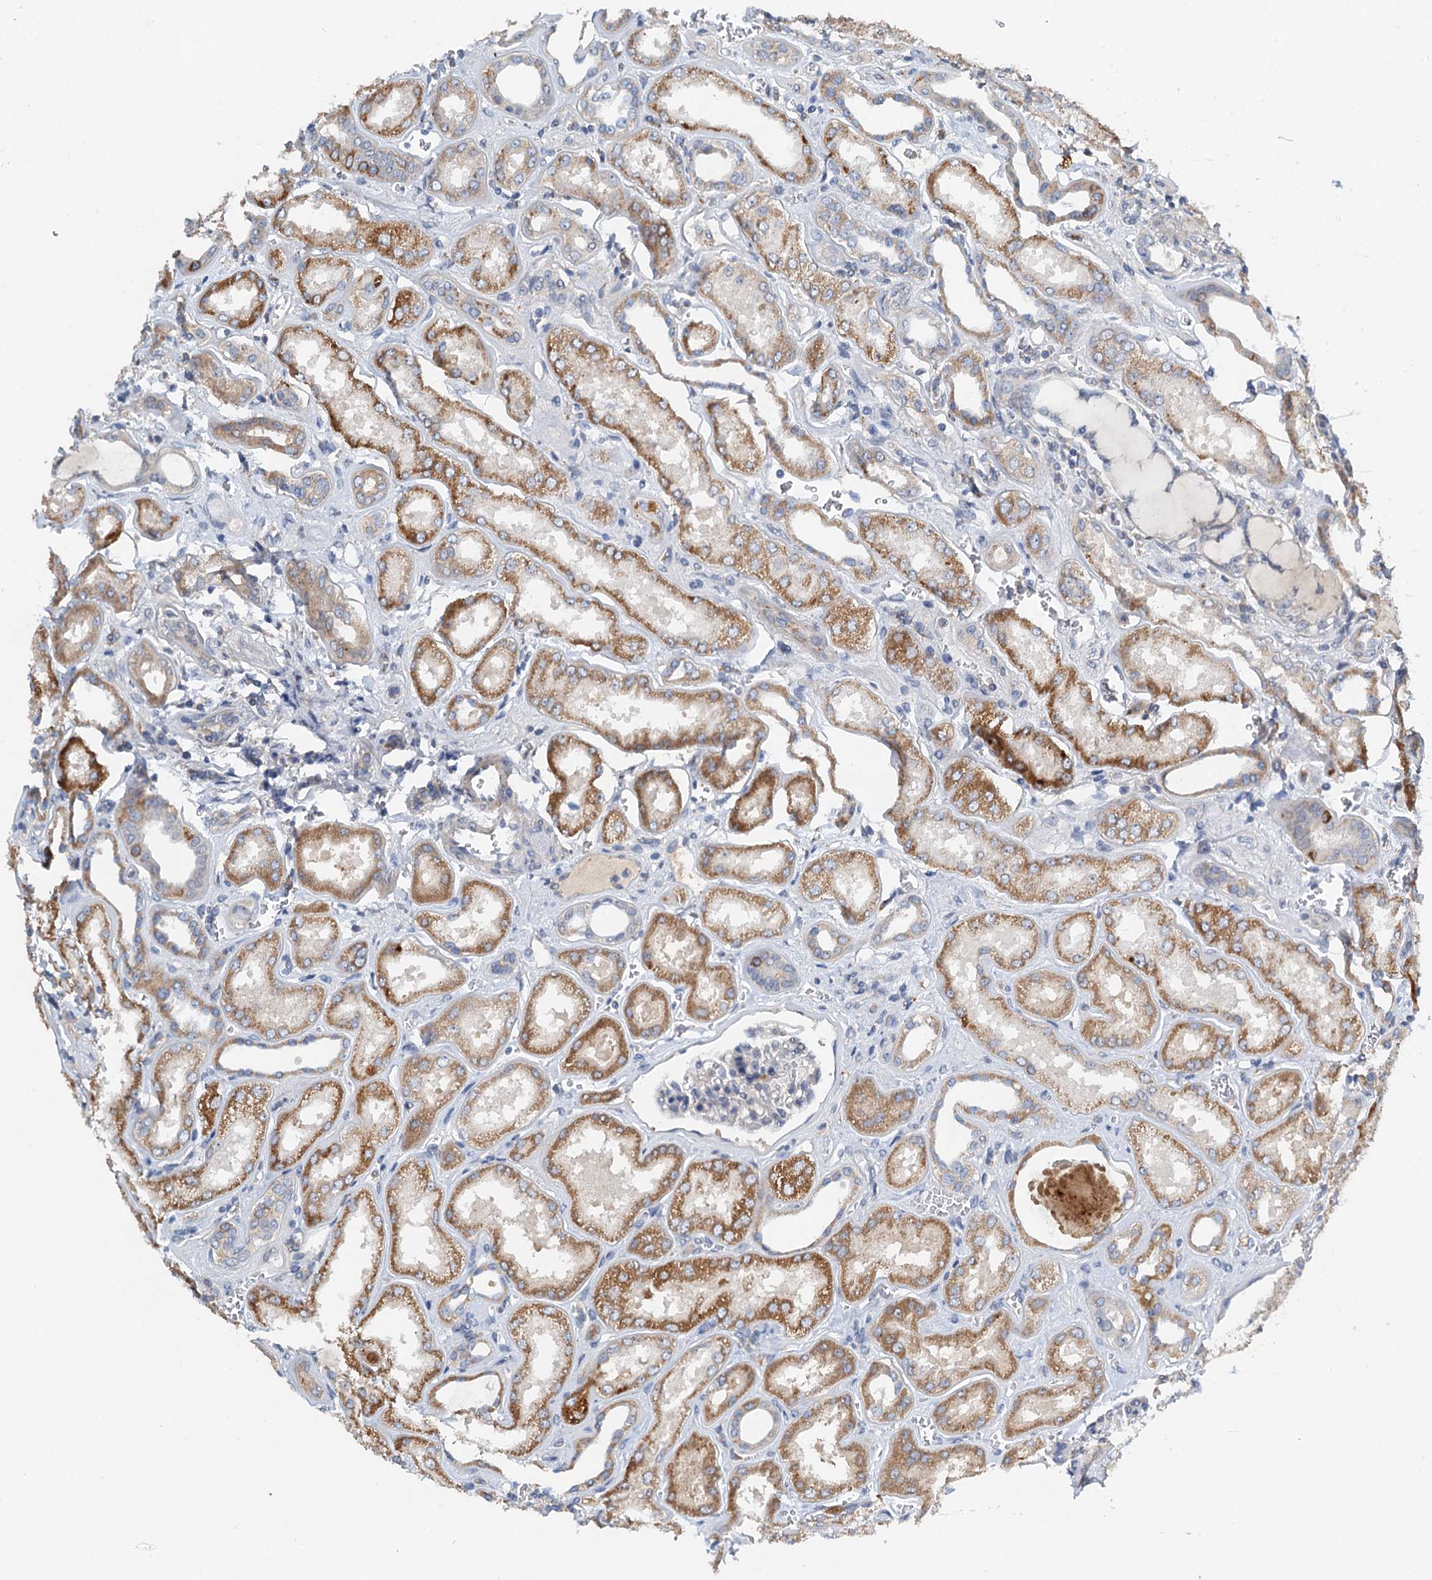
{"staining": {"intensity": "negative", "quantity": "none", "location": "none"}, "tissue": "kidney", "cell_type": "Cells in glomeruli", "image_type": "normal", "snomed": [{"axis": "morphology", "description": "Normal tissue, NOS"}, {"axis": "morphology", "description": "Adenocarcinoma, NOS"}, {"axis": "topography", "description": "Kidney"}], "caption": "This photomicrograph is of unremarkable kidney stained with immunohistochemistry (IHC) to label a protein in brown with the nuclei are counter-stained blue. There is no staining in cells in glomeruli.", "gene": "ZNF606", "patient": {"sex": "female", "age": 68}}